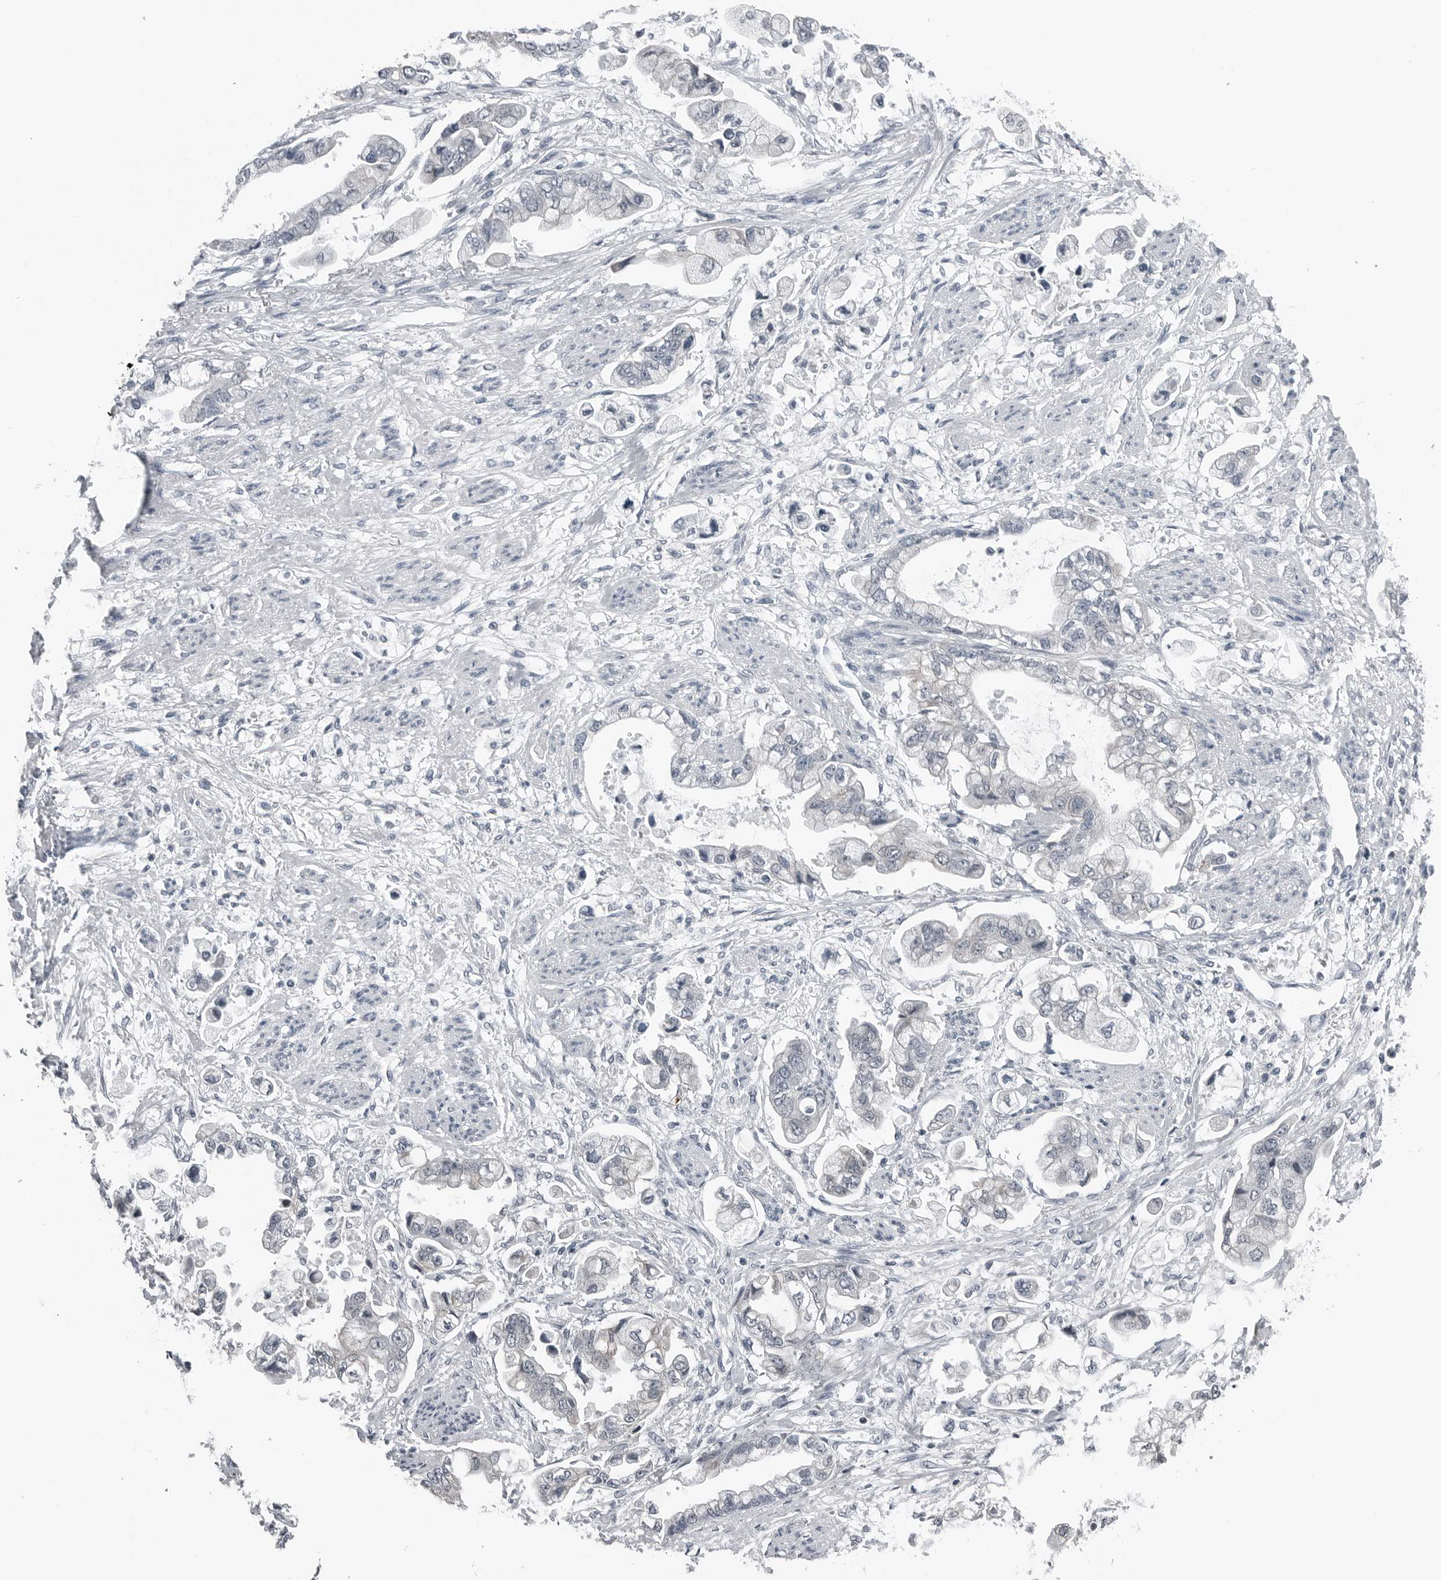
{"staining": {"intensity": "negative", "quantity": "none", "location": "none"}, "tissue": "stomach cancer", "cell_type": "Tumor cells", "image_type": "cancer", "snomed": [{"axis": "morphology", "description": "Adenocarcinoma, NOS"}, {"axis": "topography", "description": "Stomach"}], "caption": "An immunohistochemistry (IHC) image of adenocarcinoma (stomach) is shown. There is no staining in tumor cells of adenocarcinoma (stomach). (DAB (3,3'-diaminobenzidine) IHC visualized using brightfield microscopy, high magnification).", "gene": "SPINK1", "patient": {"sex": "male", "age": 62}}